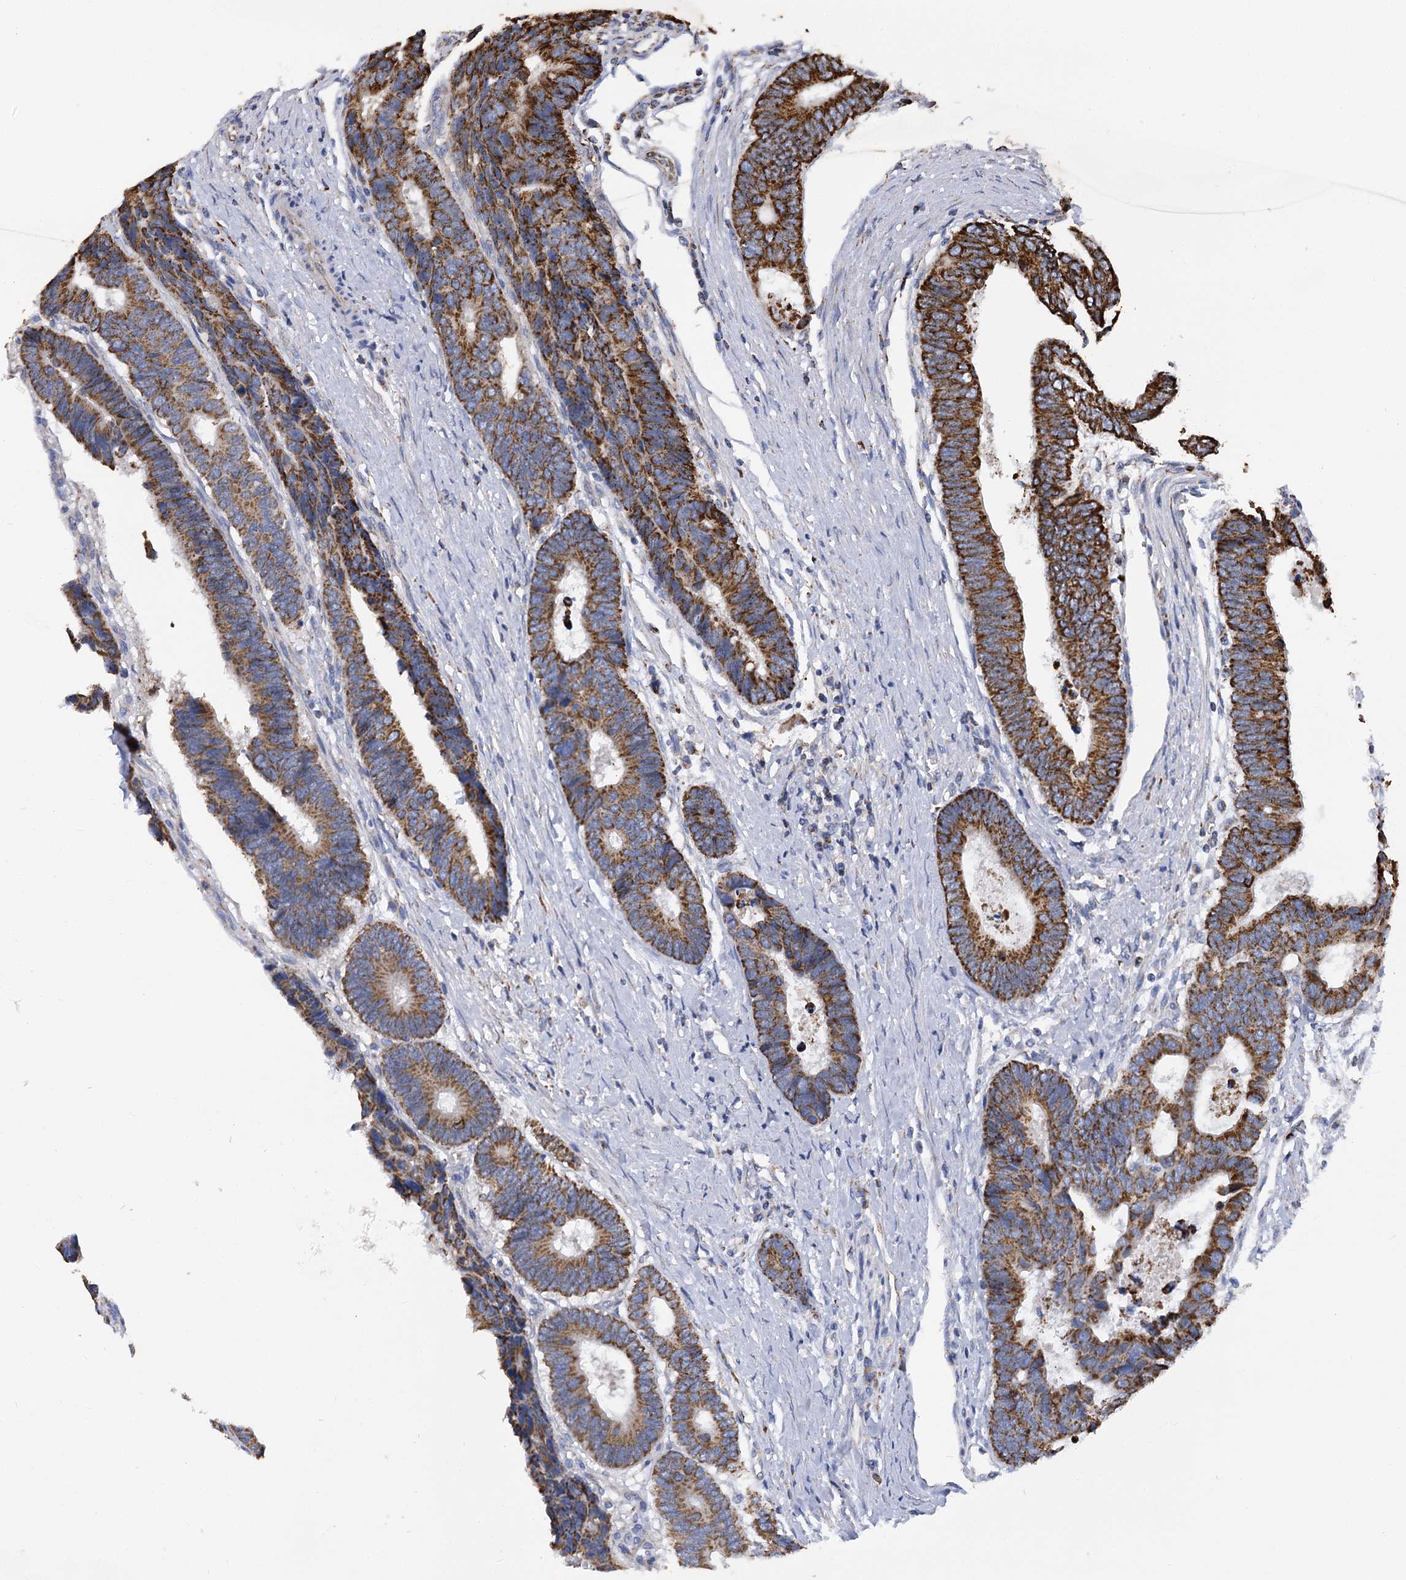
{"staining": {"intensity": "strong", "quantity": ">75%", "location": "cytoplasmic/membranous"}, "tissue": "colorectal cancer", "cell_type": "Tumor cells", "image_type": "cancer", "snomed": [{"axis": "morphology", "description": "Adenocarcinoma, NOS"}, {"axis": "topography", "description": "Rectum"}], "caption": "Protein staining by immunohistochemistry exhibits strong cytoplasmic/membranous positivity in about >75% of tumor cells in colorectal cancer.", "gene": "CCDC73", "patient": {"sex": "male", "age": 84}}